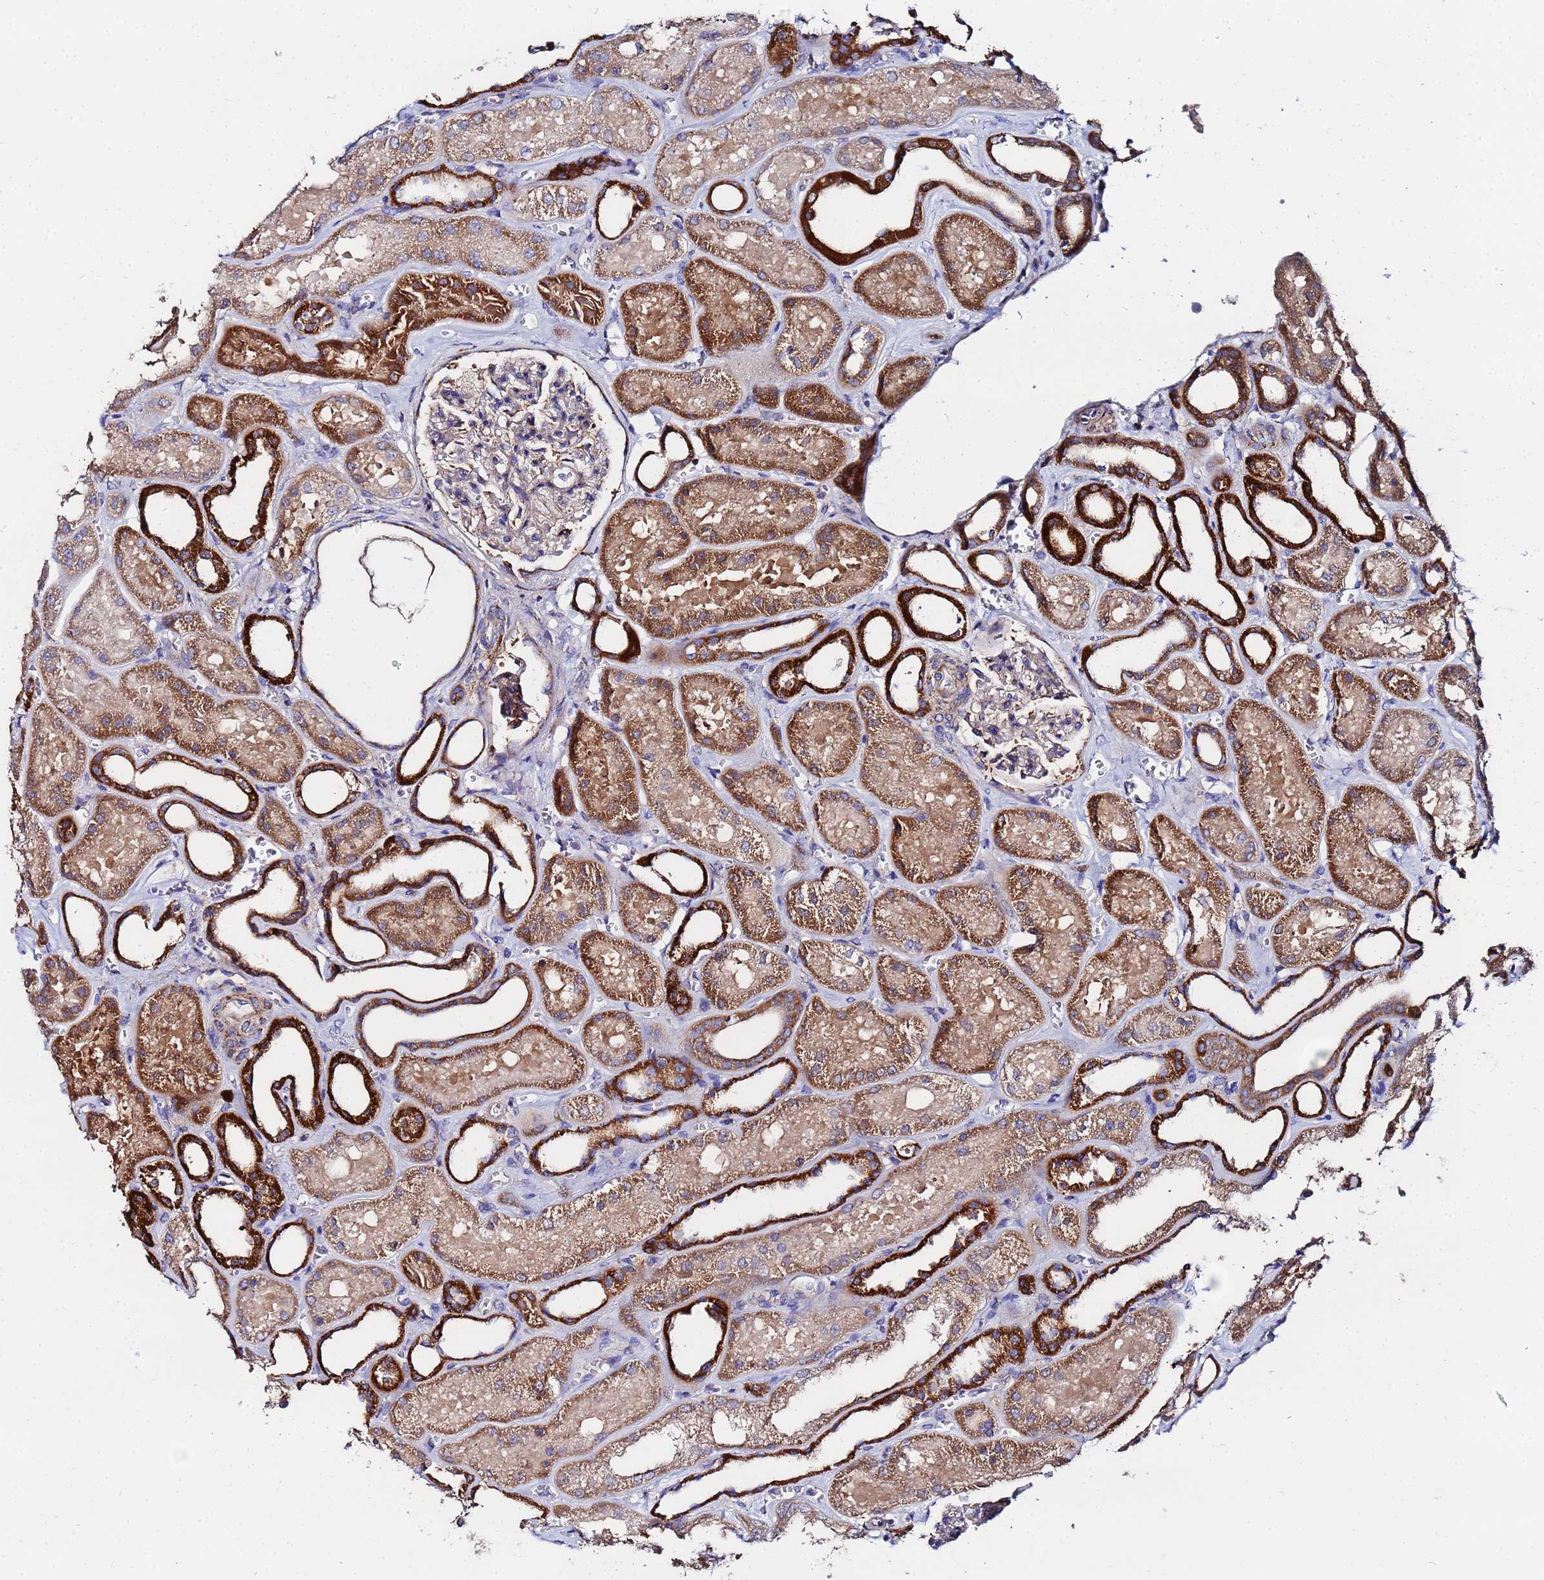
{"staining": {"intensity": "weak", "quantity": "25%-75%", "location": "cytoplasmic/membranous"}, "tissue": "kidney", "cell_type": "Cells in glomeruli", "image_type": "normal", "snomed": [{"axis": "morphology", "description": "Normal tissue, NOS"}, {"axis": "morphology", "description": "Adenocarcinoma, NOS"}, {"axis": "topography", "description": "Kidney"}], "caption": "Protein analysis of normal kidney shows weak cytoplasmic/membranous staining in about 25%-75% of cells in glomeruli.", "gene": "FAHD2A", "patient": {"sex": "female", "age": 68}}